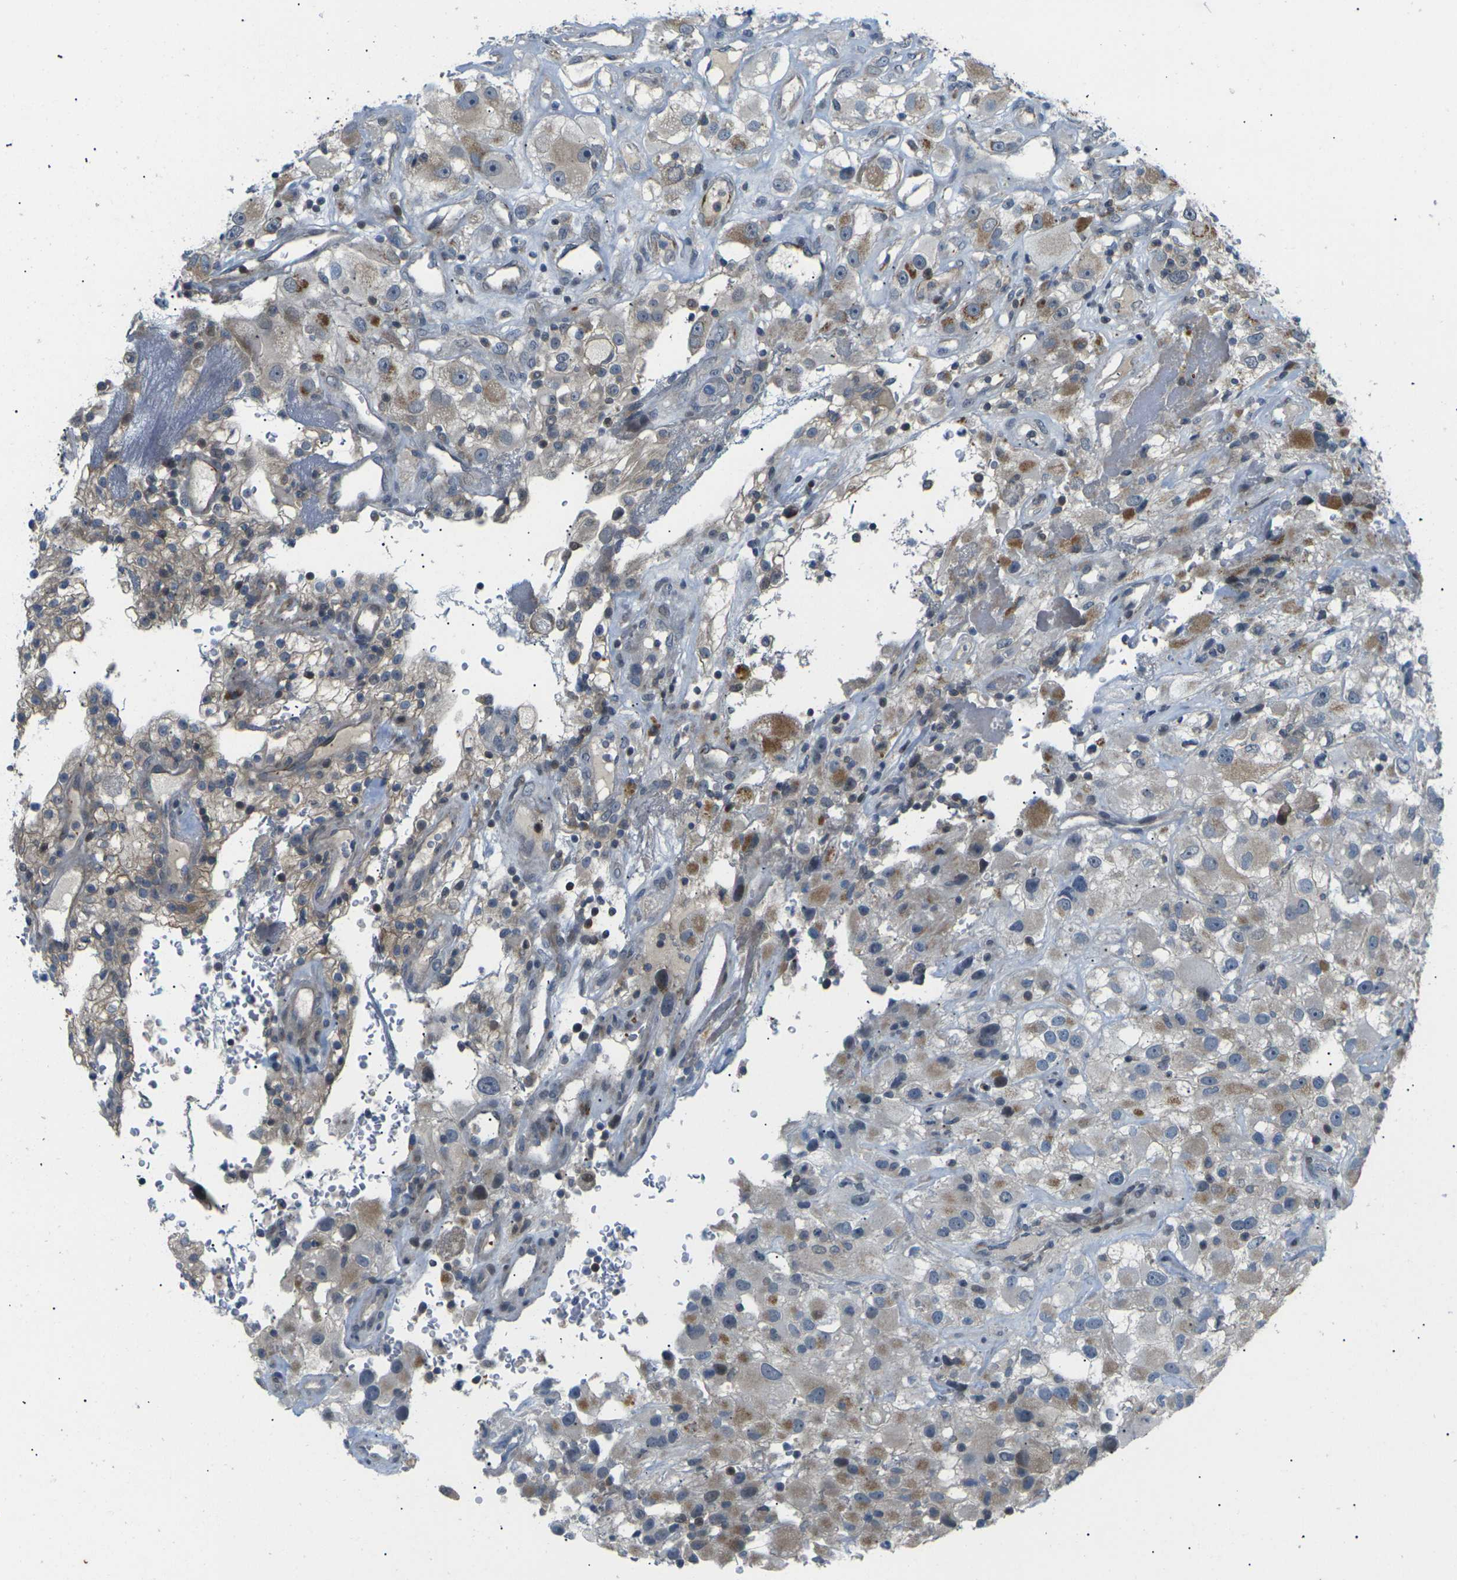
{"staining": {"intensity": "weak", "quantity": "<25%", "location": "cytoplasmic/membranous"}, "tissue": "renal cancer", "cell_type": "Tumor cells", "image_type": "cancer", "snomed": [{"axis": "morphology", "description": "Adenocarcinoma, NOS"}, {"axis": "topography", "description": "Kidney"}], "caption": "Tumor cells are negative for protein expression in human renal cancer. (DAB IHC visualized using brightfield microscopy, high magnification).", "gene": "RPS6KA3", "patient": {"sex": "female", "age": 52}}